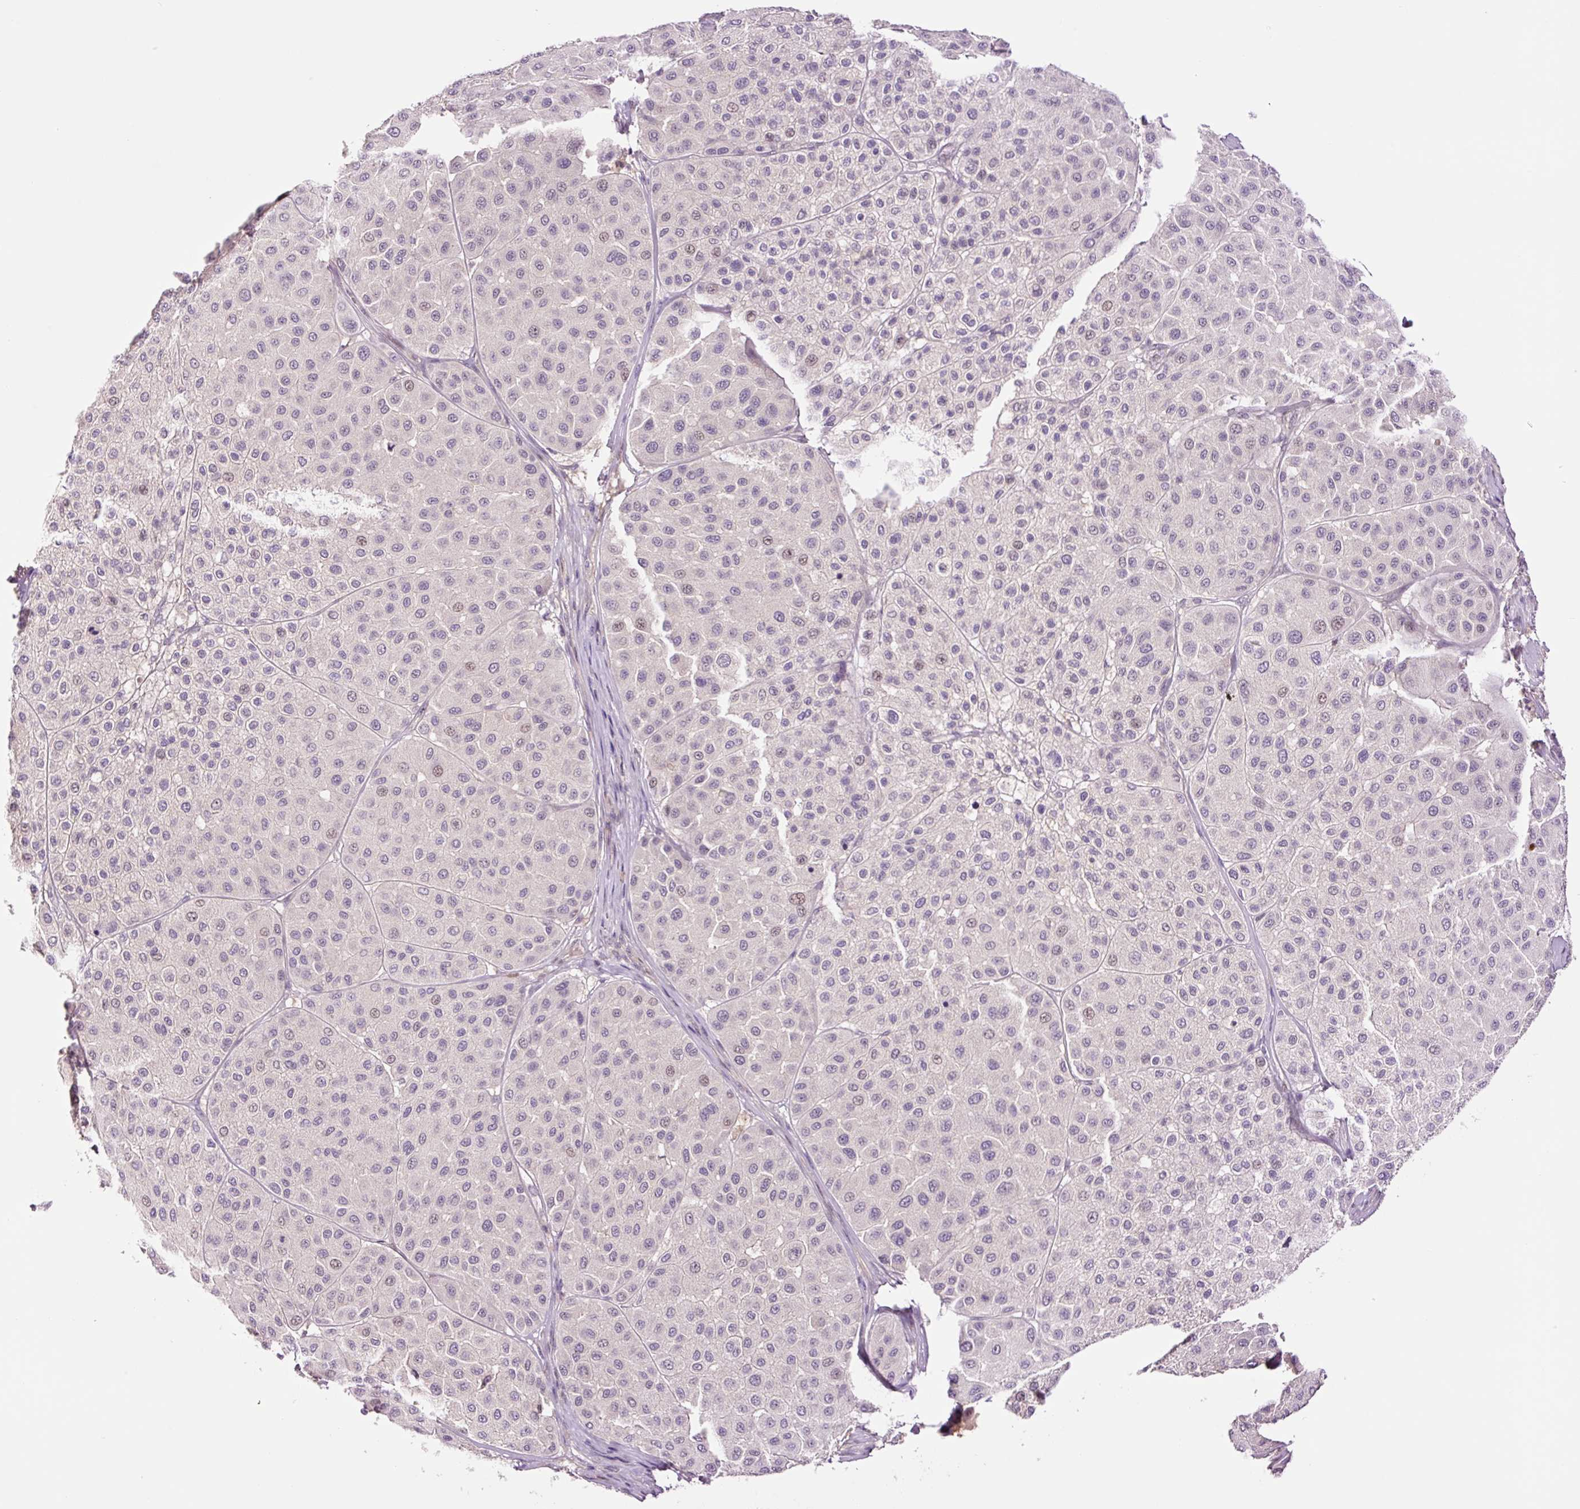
{"staining": {"intensity": "negative", "quantity": "none", "location": "none"}, "tissue": "melanoma", "cell_type": "Tumor cells", "image_type": "cancer", "snomed": [{"axis": "morphology", "description": "Malignant melanoma, Metastatic site"}, {"axis": "topography", "description": "Smooth muscle"}], "caption": "Immunohistochemistry micrograph of neoplastic tissue: melanoma stained with DAB (3,3'-diaminobenzidine) displays no significant protein staining in tumor cells. (Brightfield microscopy of DAB IHC at high magnification).", "gene": "DPPA4", "patient": {"sex": "male", "age": 41}}